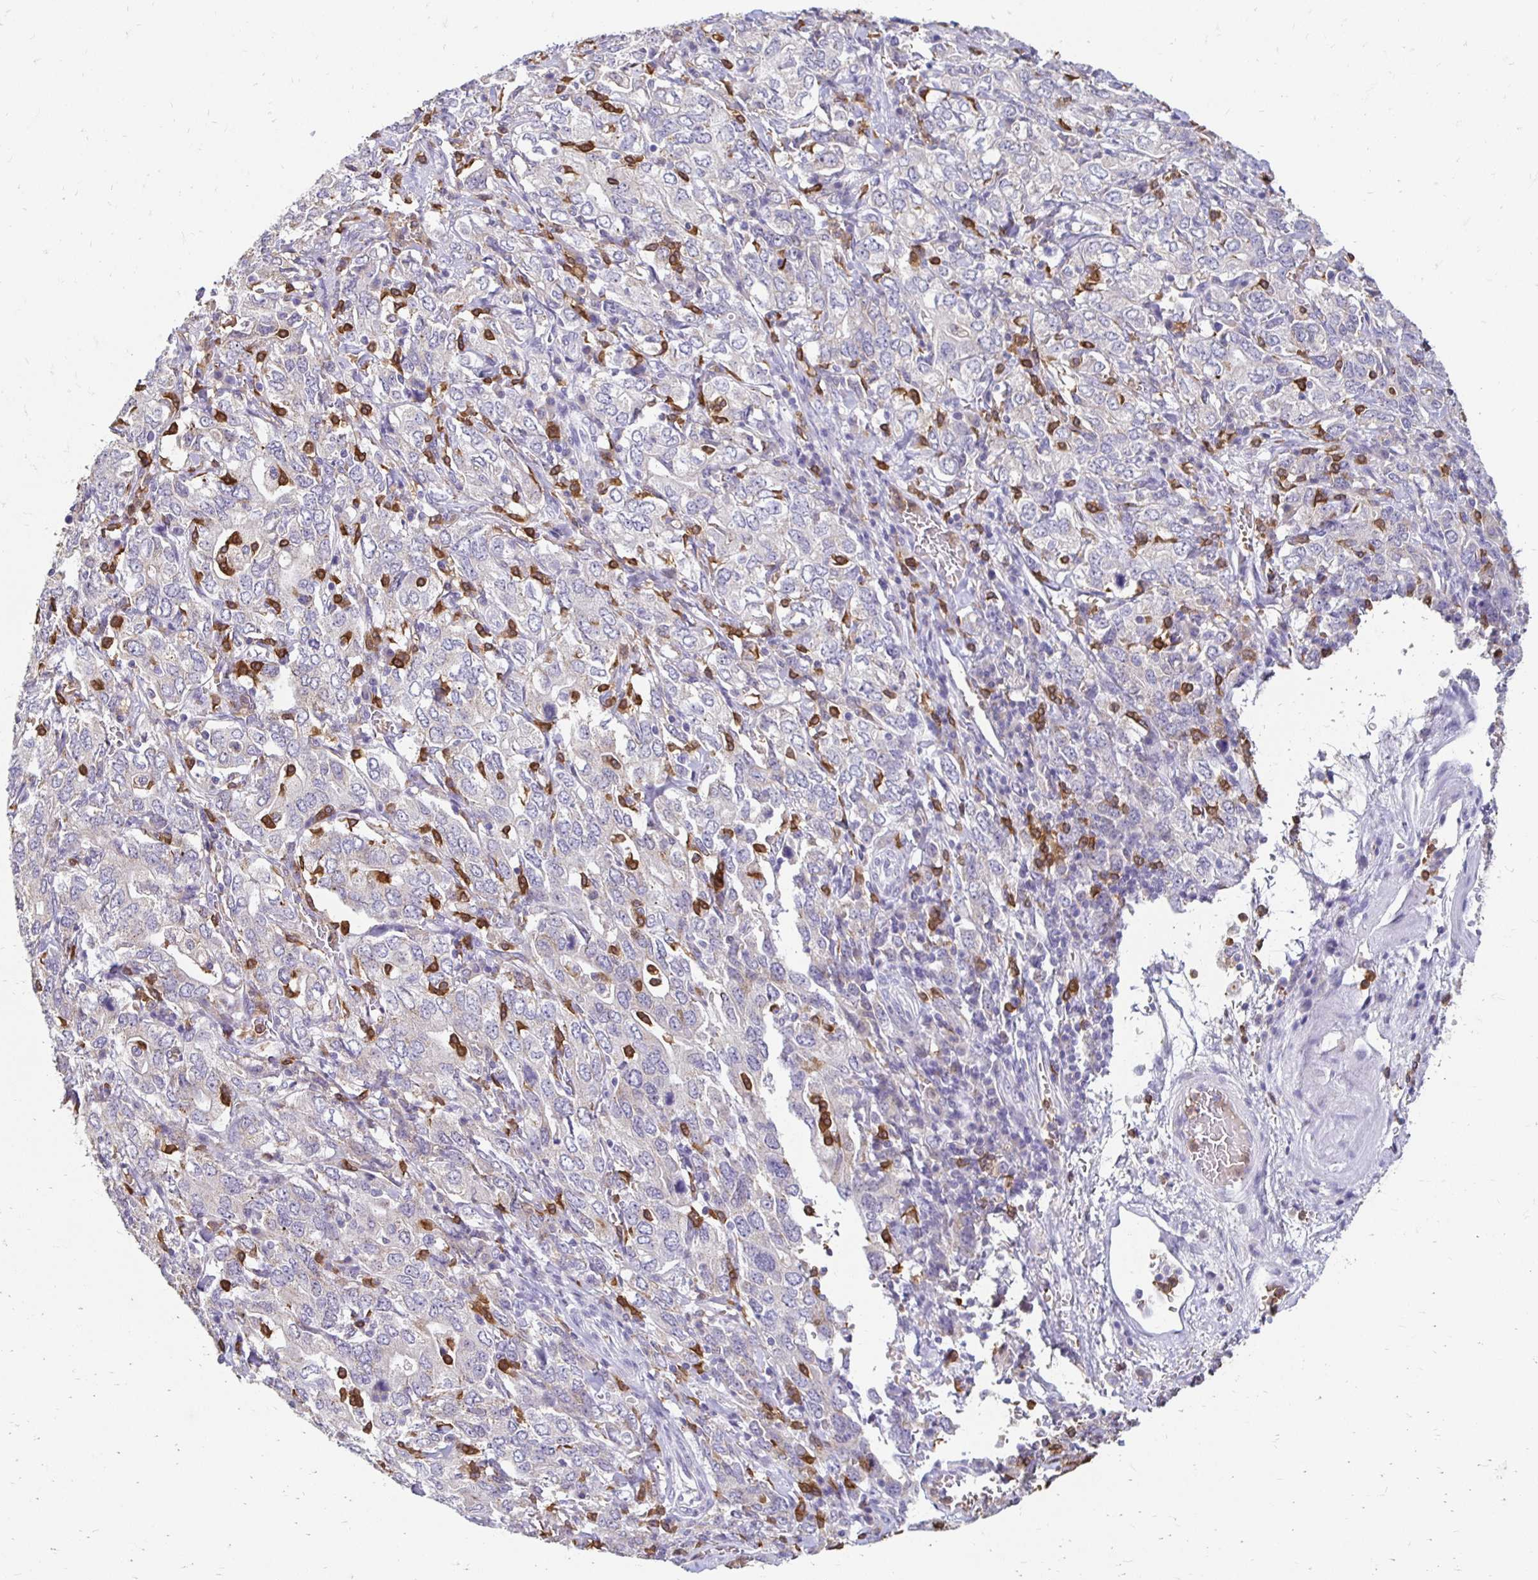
{"staining": {"intensity": "negative", "quantity": "none", "location": "none"}, "tissue": "stomach cancer", "cell_type": "Tumor cells", "image_type": "cancer", "snomed": [{"axis": "morphology", "description": "Adenocarcinoma, NOS"}, {"axis": "topography", "description": "Stomach, upper"}, {"axis": "topography", "description": "Stomach"}], "caption": "The histopathology image reveals no significant staining in tumor cells of stomach cancer. Brightfield microscopy of immunohistochemistry stained with DAB (3,3'-diaminobenzidine) (brown) and hematoxylin (blue), captured at high magnification.", "gene": "GK2", "patient": {"sex": "male", "age": 62}}